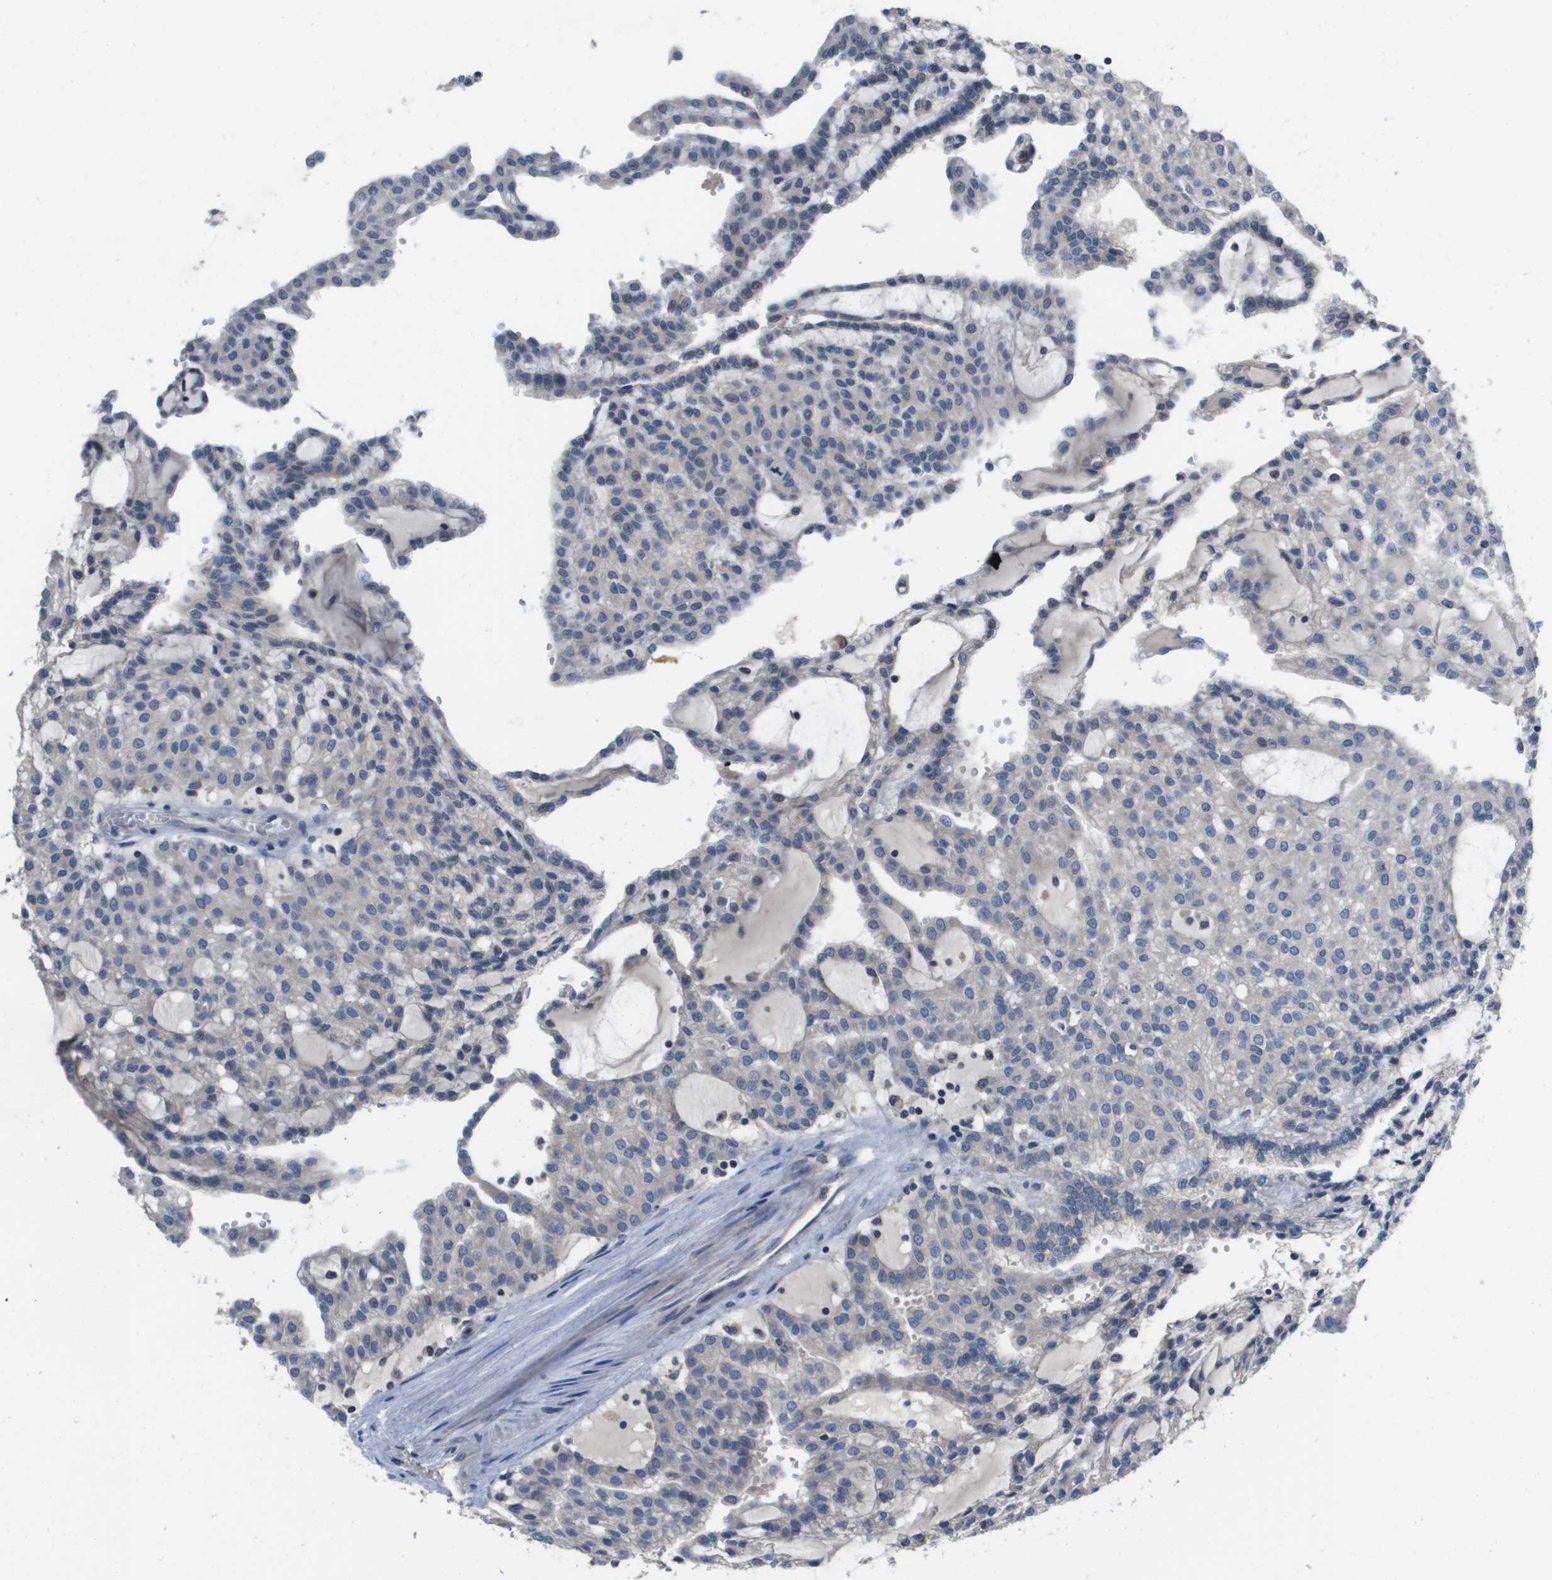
{"staining": {"intensity": "negative", "quantity": "none", "location": "none"}, "tissue": "renal cancer", "cell_type": "Tumor cells", "image_type": "cancer", "snomed": [{"axis": "morphology", "description": "Adenocarcinoma, NOS"}, {"axis": "topography", "description": "Kidney"}], "caption": "IHC photomicrograph of neoplastic tissue: renal cancer (adenocarcinoma) stained with DAB (3,3'-diaminobenzidine) demonstrates no significant protein expression in tumor cells.", "gene": "CAPN11", "patient": {"sex": "male", "age": 63}}